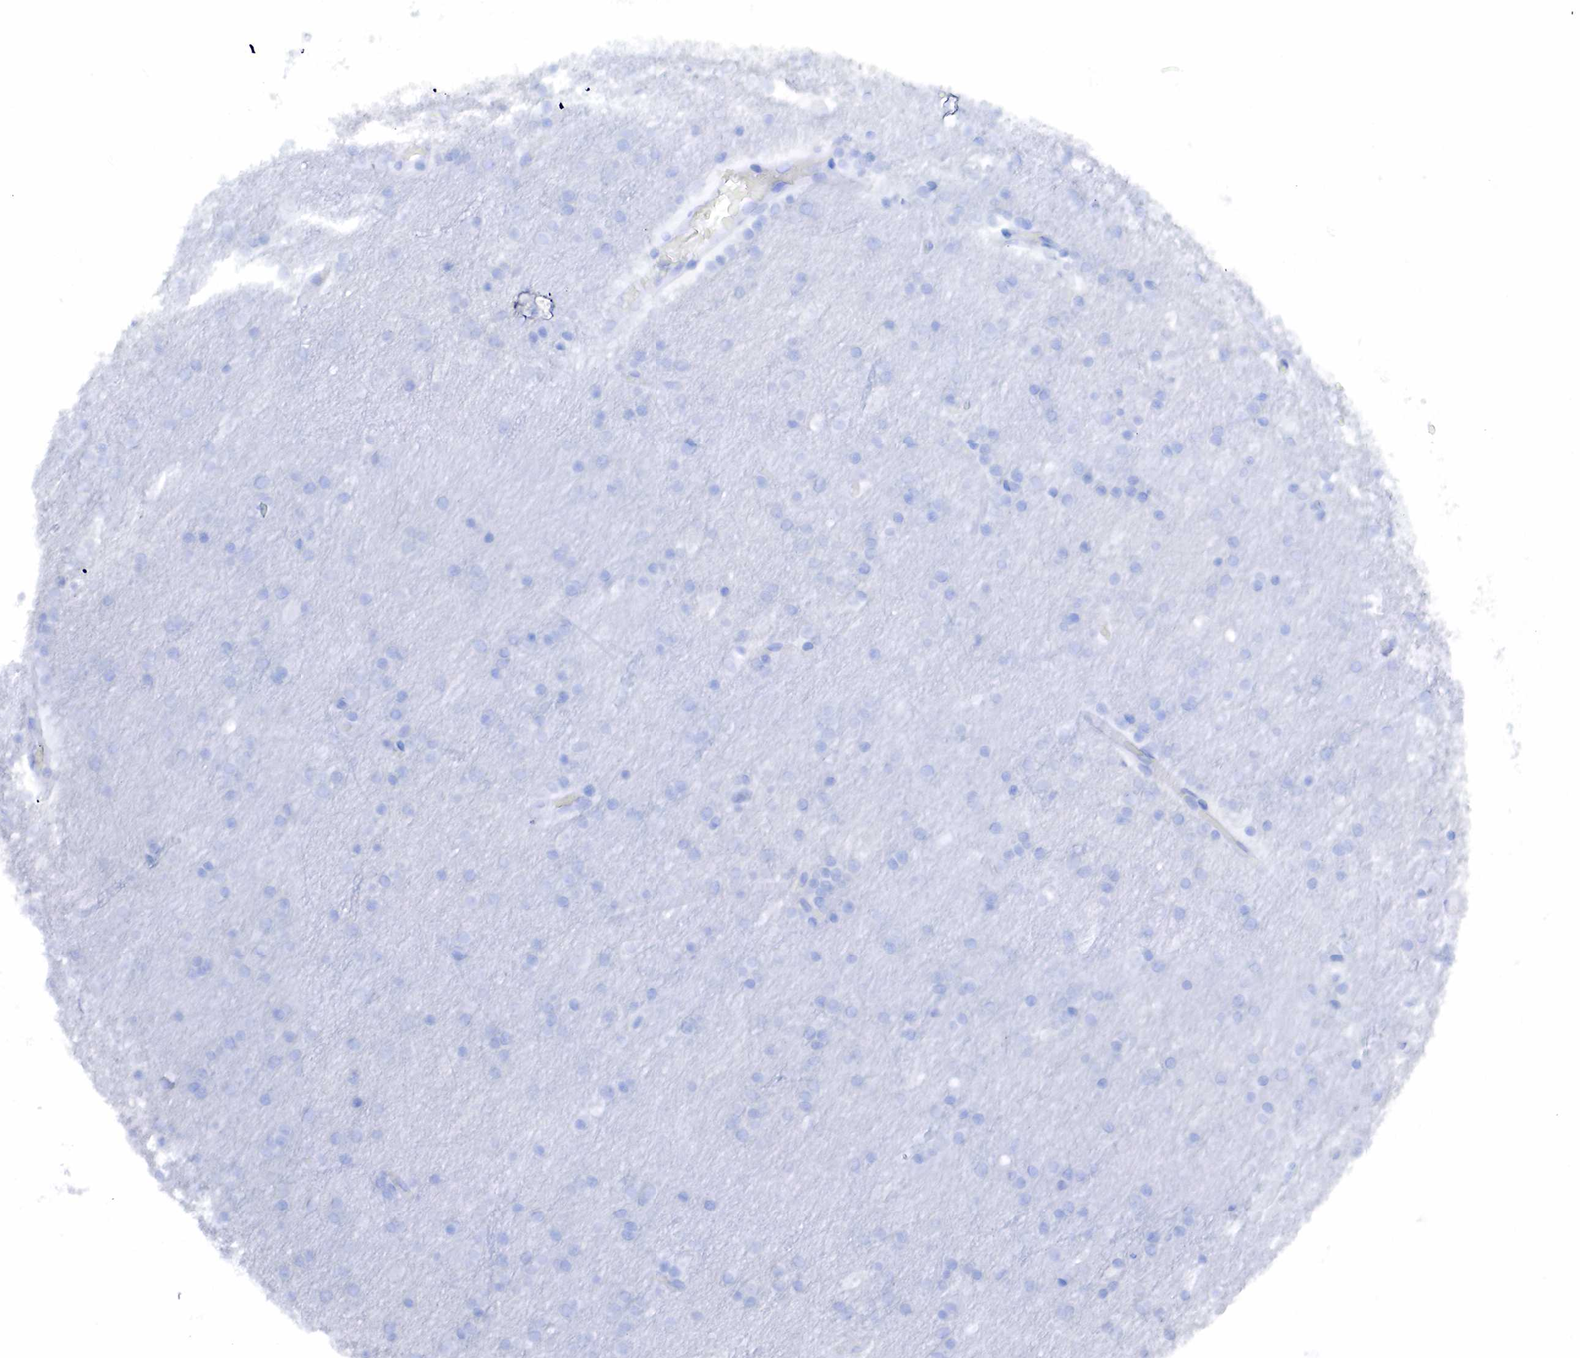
{"staining": {"intensity": "negative", "quantity": "none", "location": "none"}, "tissue": "cerebral cortex", "cell_type": "Endothelial cells", "image_type": "normal", "snomed": [{"axis": "morphology", "description": "Normal tissue, NOS"}, {"axis": "topography", "description": "Cerebral cortex"}], "caption": "A high-resolution photomicrograph shows immunohistochemistry (IHC) staining of unremarkable cerebral cortex, which reveals no significant positivity in endothelial cells.", "gene": "KRT19", "patient": {"sex": "female", "age": 54}}